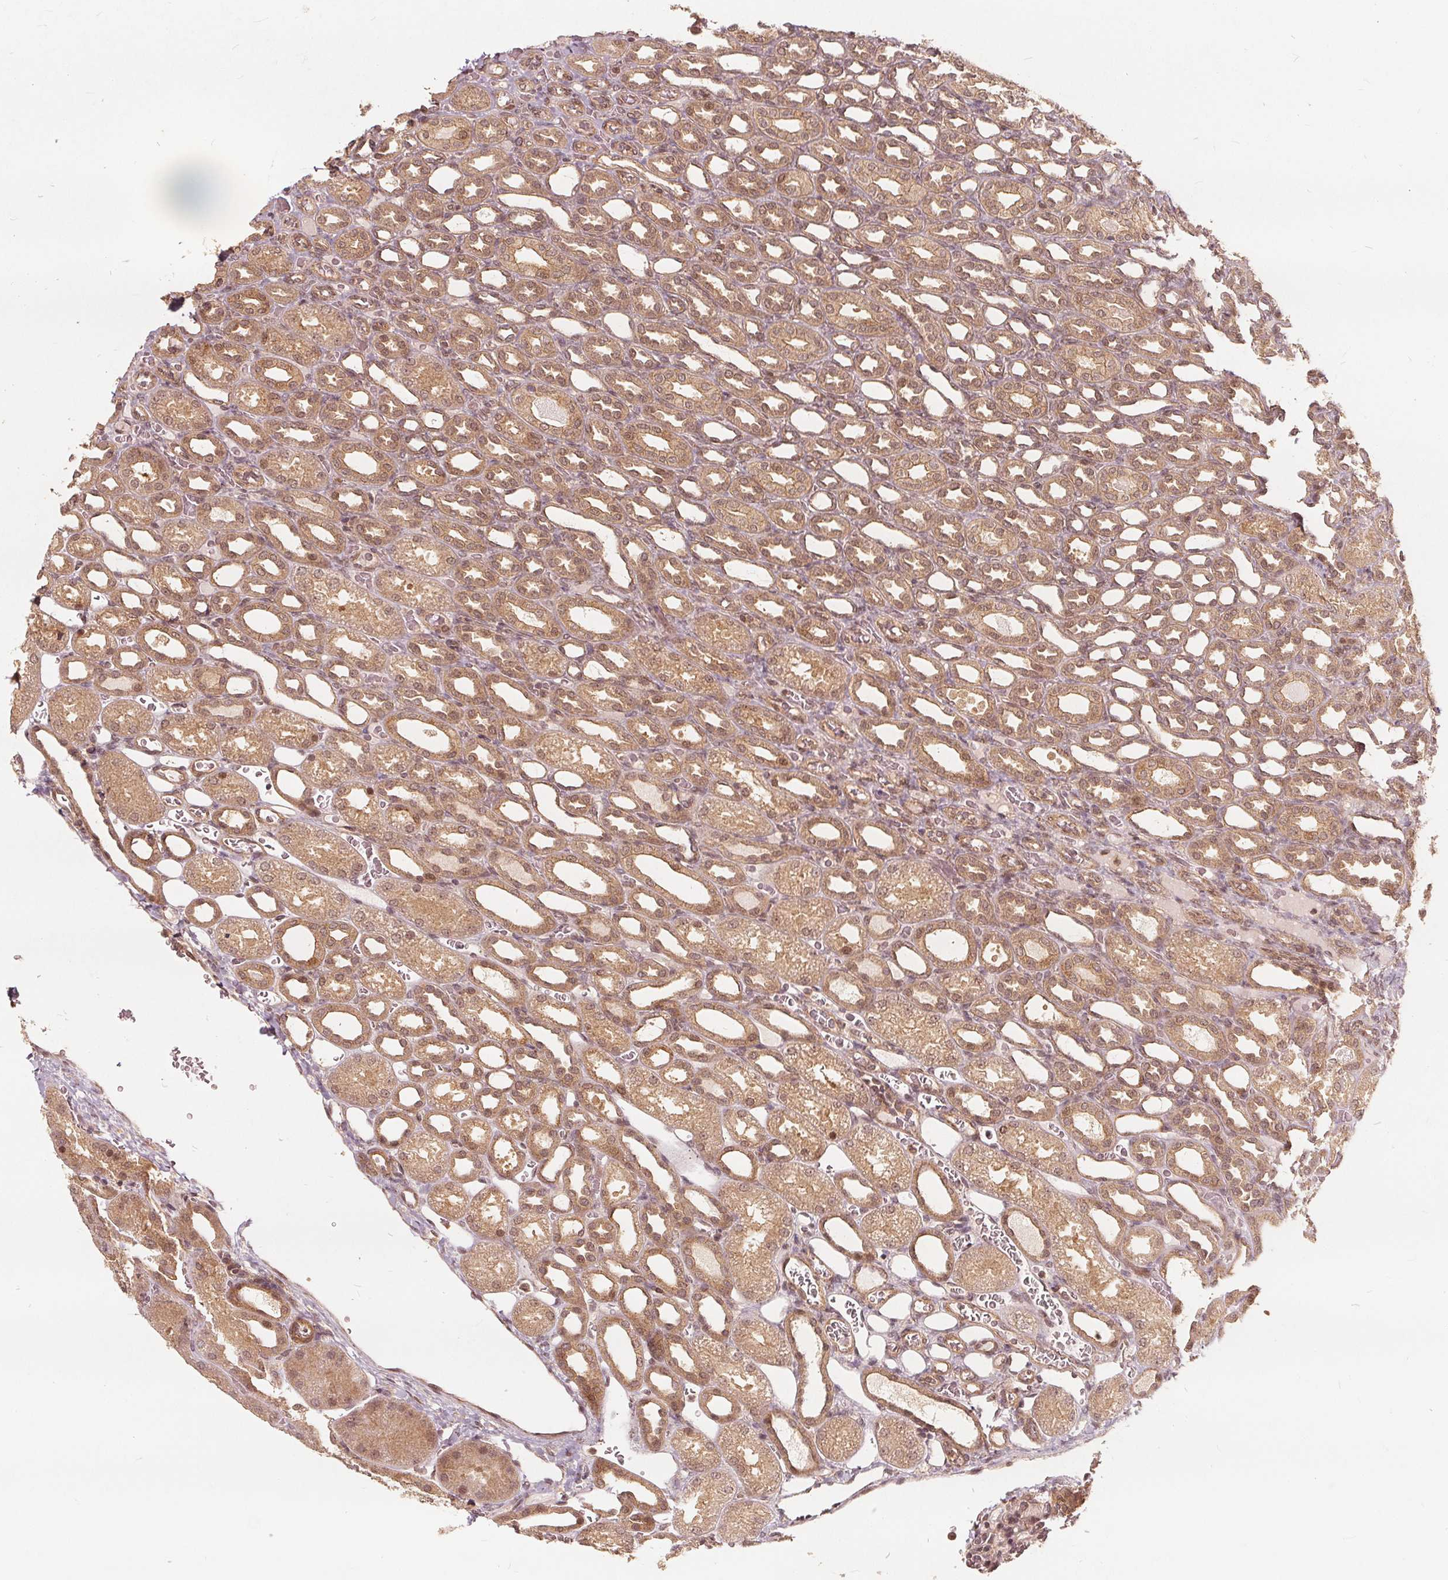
{"staining": {"intensity": "moderate", "quantity": ">75%", "location": "cytoplasmic/membranous,nuclear"}, "tissue": "kidney", "cell_type": "Cells in glomeruli", "image_type": "normal", "snomed": [{"axis": "morphology", "description": "Normal tissue, NOS"}, {"axis": "topography", "description": "Kidney"}], "caption": "Protein staining demonstrates moderate cytoplasmic/membranous,nuclear expression in about >75% of cells in glomeruli in unremarkable kidney.", "gene": "PPP1CB", "patient": {"sex": "male", "age": 2}}